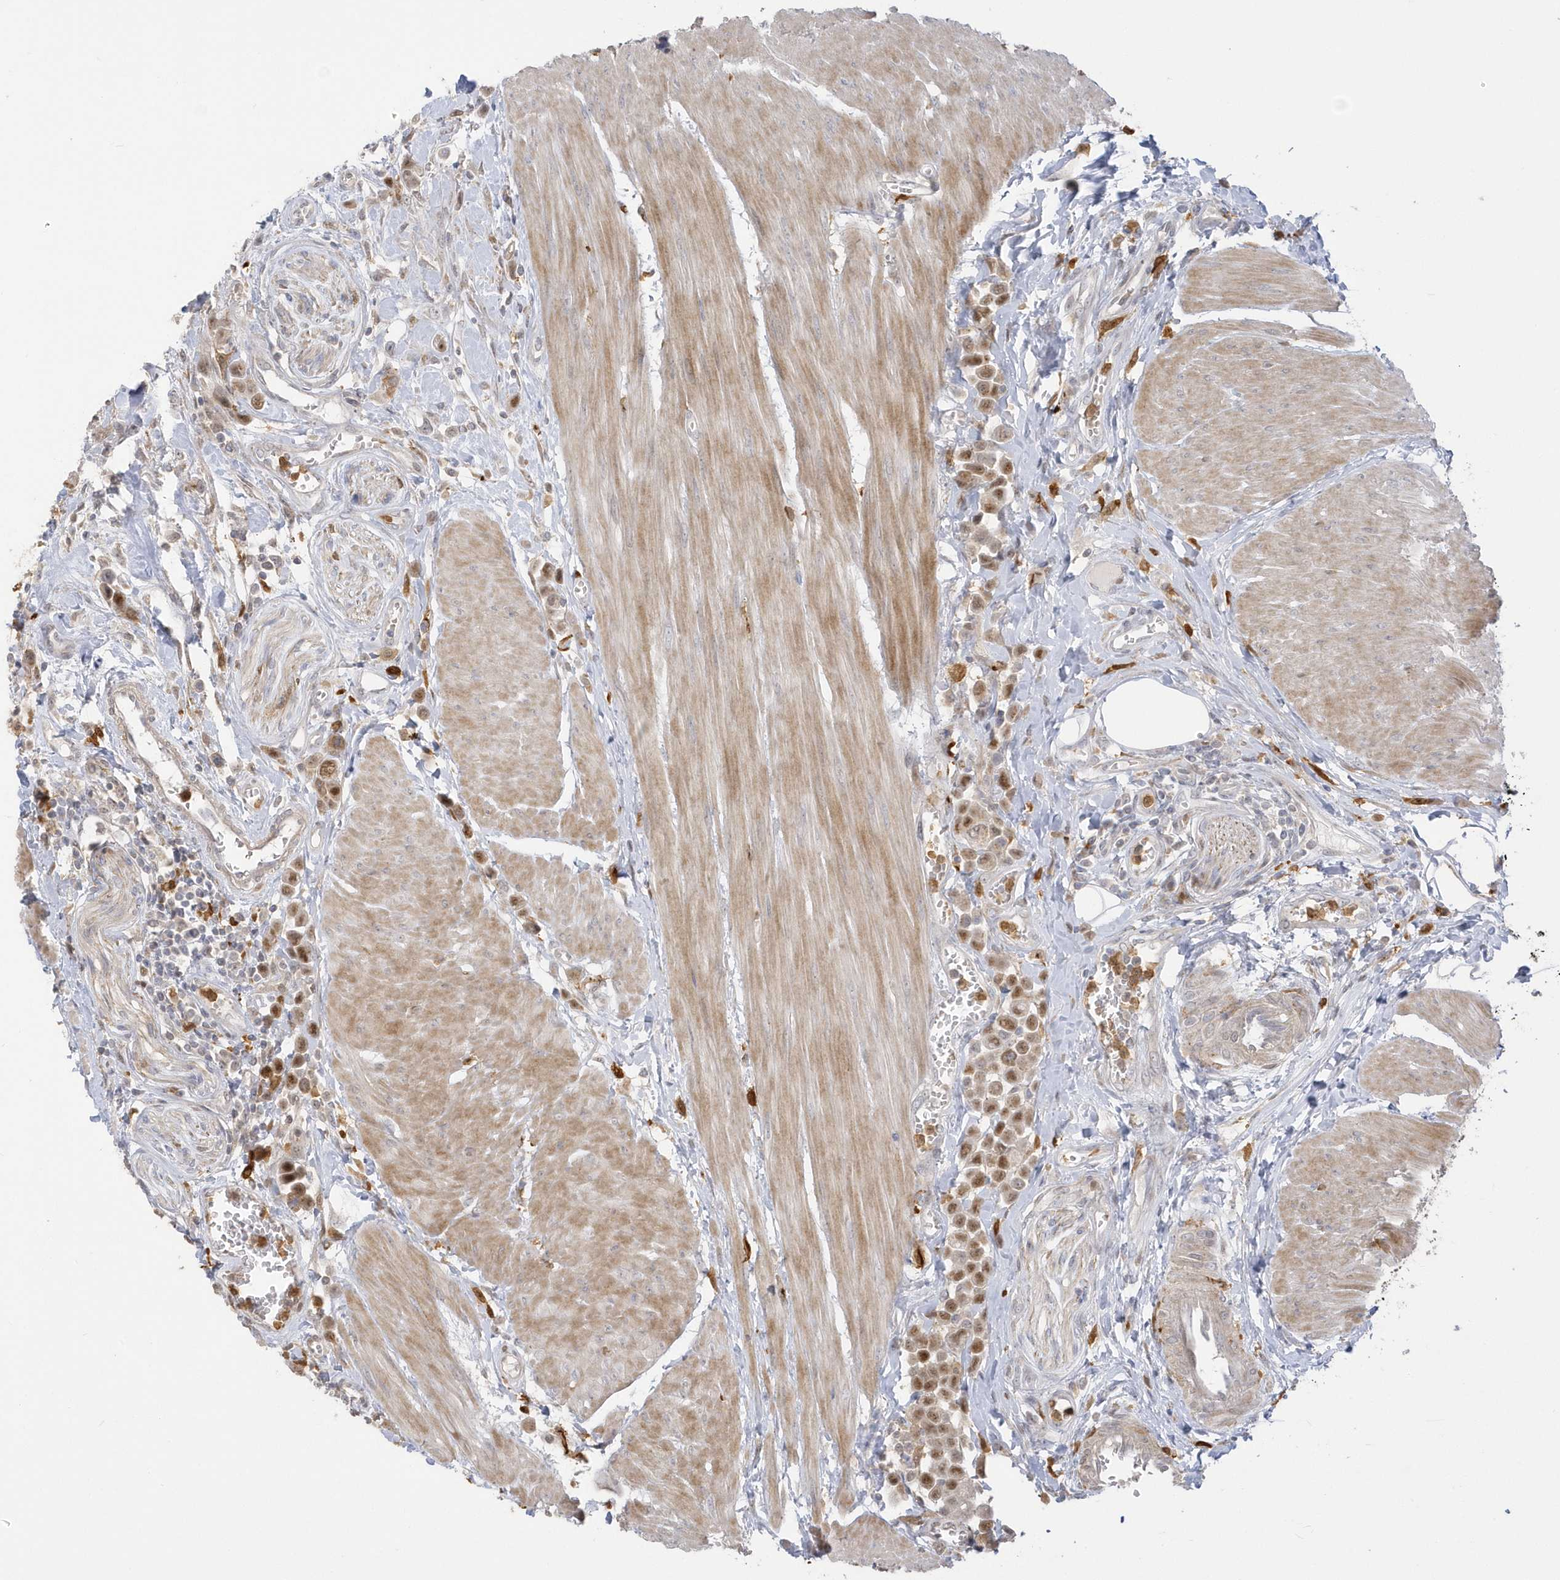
{"staining": {"intensity": "moderate", "quantity": ">75%", "location": "nuclear"}, "tissue": "urothelial cancer", "cell_type": "Tumor cells", "image_type": "cancer", "snomed": [{"axis": "morphology", "description": "Urothelial carcinoma, High grade"}, {"axis": "topography", "description": "Urinary bladder"}], "caption": "Urothelial cancer stained with DAB immunohistochemistry exhibits medium levels of moderate nuclear staining in about >75% of tumor cells.", "gene": "NAF1", "patient": {"sex": "male", "age": 50}}